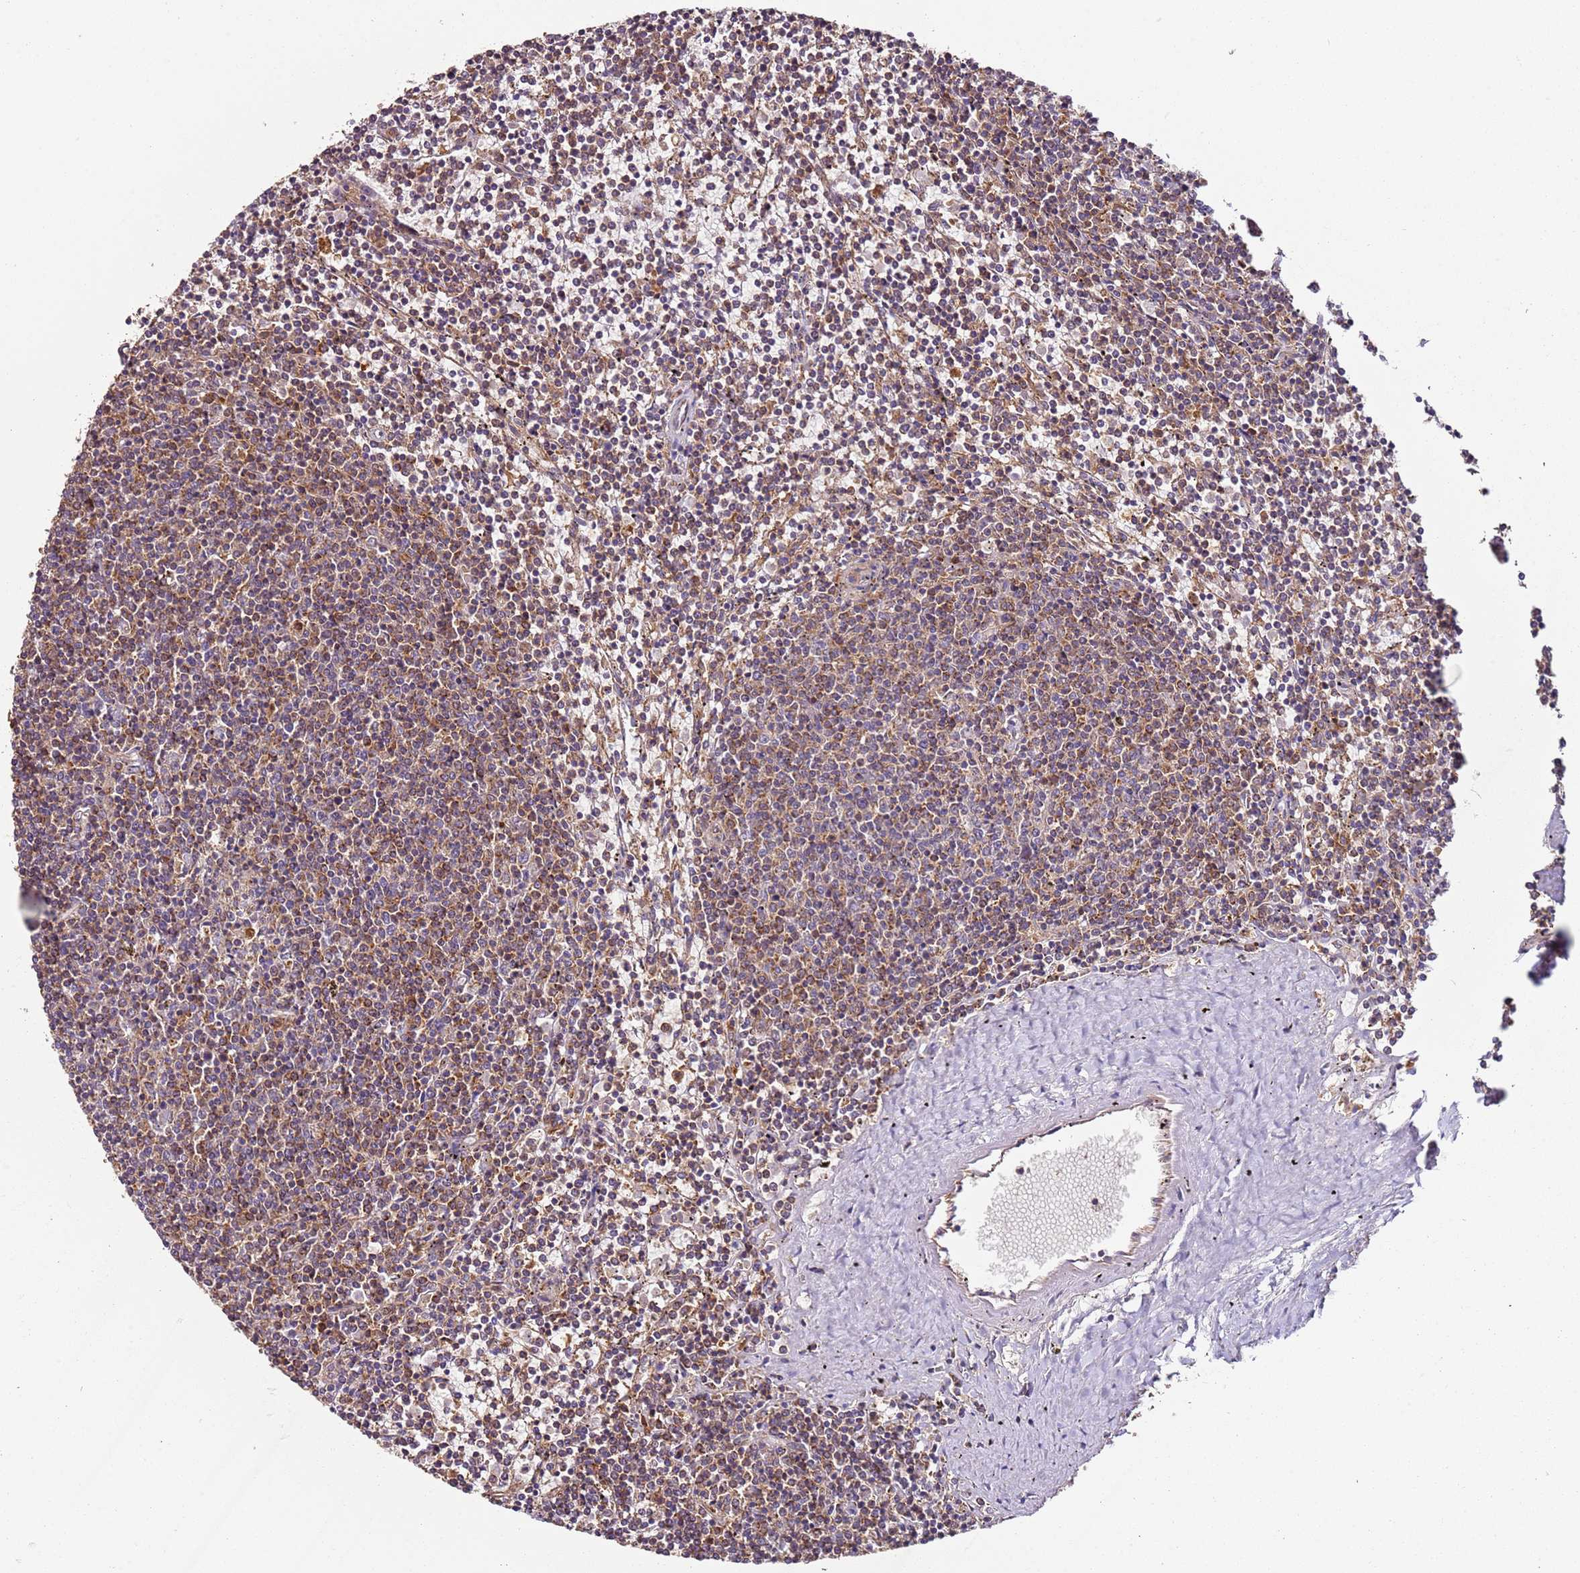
{"staining": {"intensity": "moderate", "quantity": "25%-75%", "location": "cytoplasmic/membranous"}, "tissue": "lymphoma", "cell_type": "Tumor cells", "image_type": "cancer", "snomed": [{"axis": "morphology", "description": "Malignant lymphoma, non-Hodgkin's type, Low grade"}, {"axis": "topography", "description": "Spleen"}], "caption": "Protein staining of malignant lymphoma, non-Hodgkin's type (low-grade) tissue exhibits moderate cytoplasmic/membranous expression in about 25%-75% of tumor cells. (DAB = brown stain, brightfield microscopy at high magnification).", "gene": "RMND5A", "patient": {"sex": "female", "age": 50}}